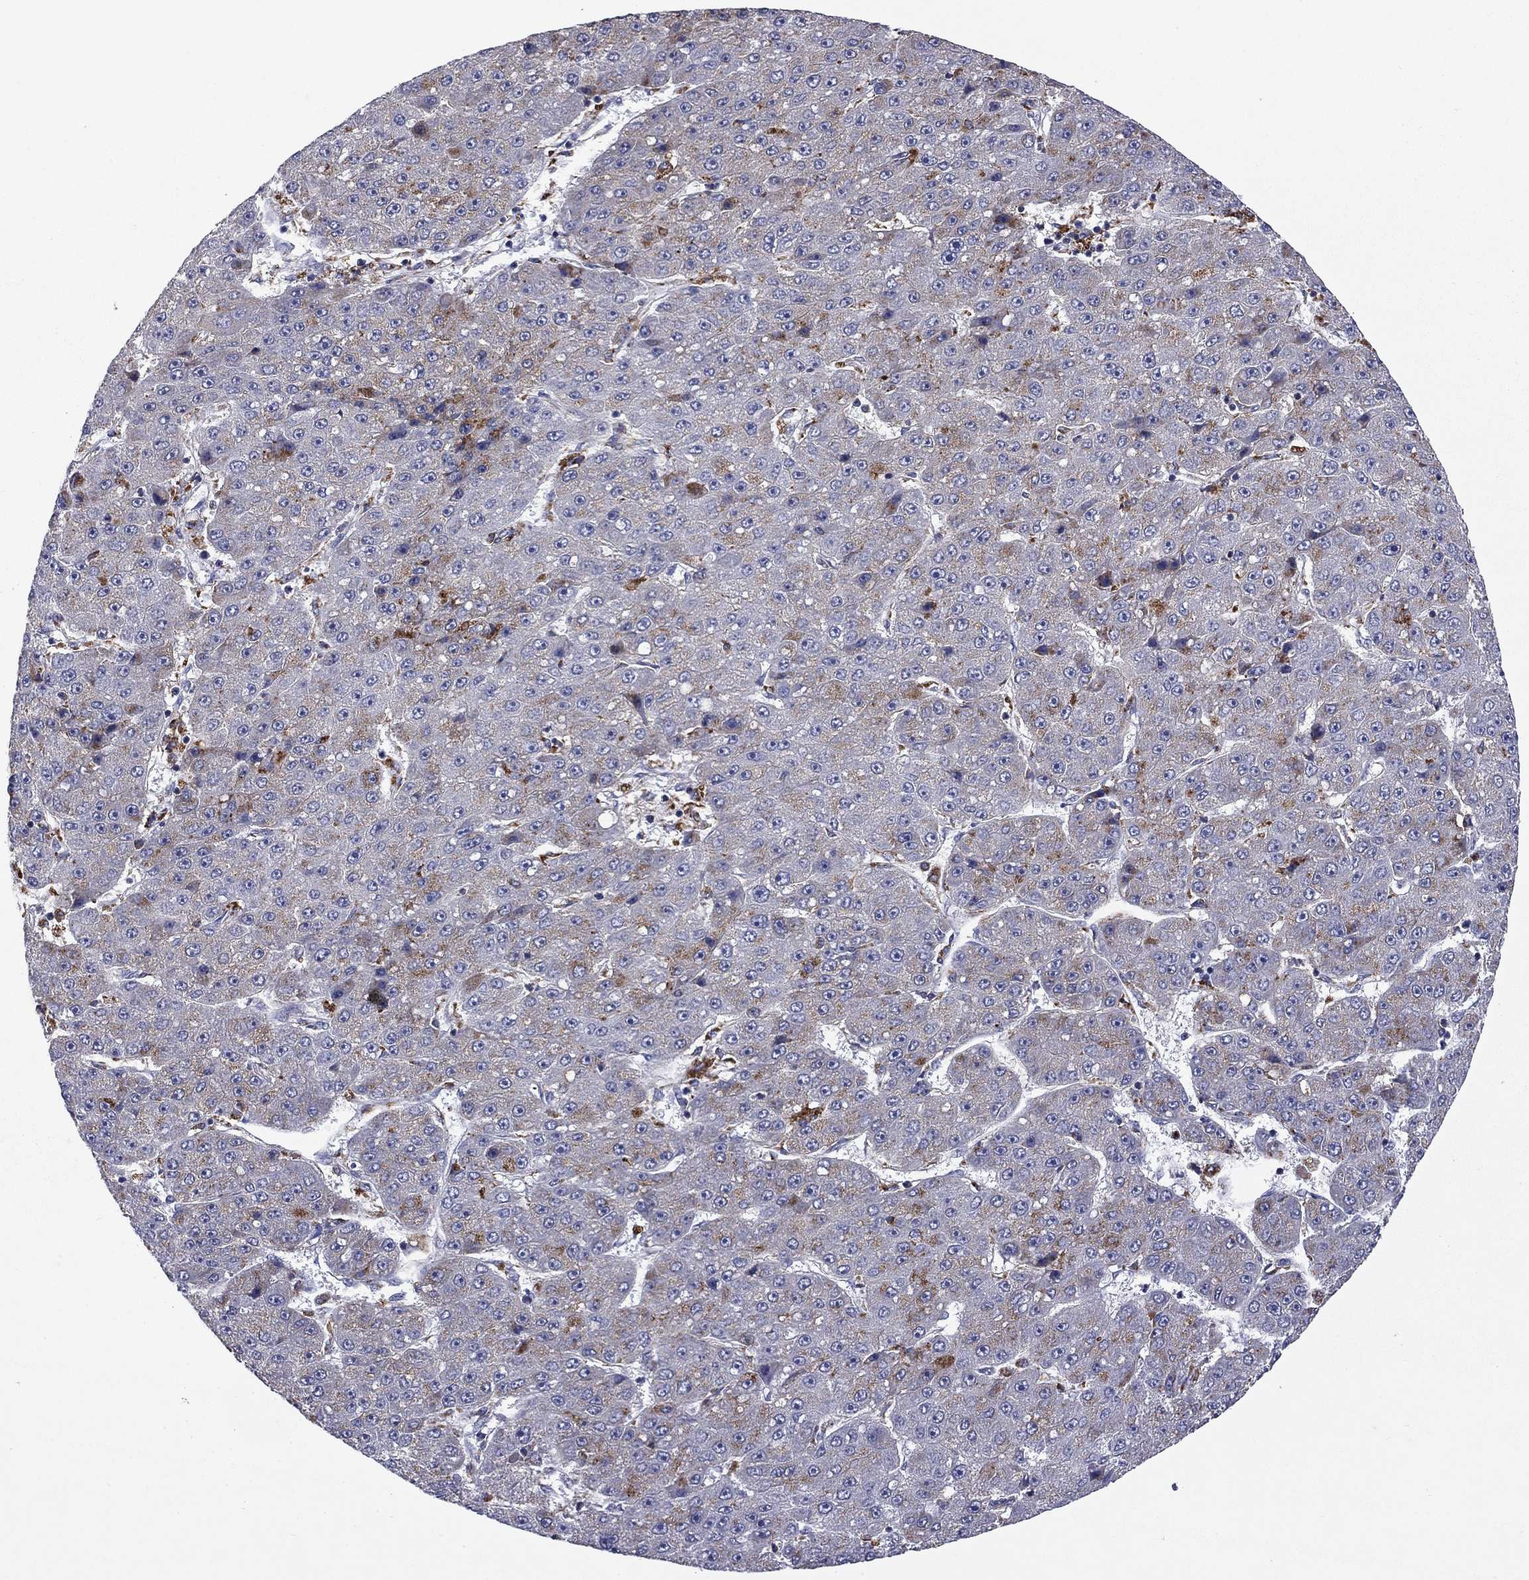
{"staining": {"intensity": "moderate", "quantity": "<25%", "location": "cytoplasmic/membranous"}, "tissue": "liver cancer", "cell_type": "Tumor cells", "image_type": "cancer", "snomed": [{"axis": "morphology", "description": "Carcinoma, Hepatocellular, NOS"}, {"axis": "topography", "description": "Liver"}], "caption": "This photomicrograph shows IHC staining of human liver cancer, with low moderate cytoplasmic/membranous staining in approximately <25% of tumor cells.", "gene": "MADCAM1", "patient": {"sex": "male", "age": 67}}